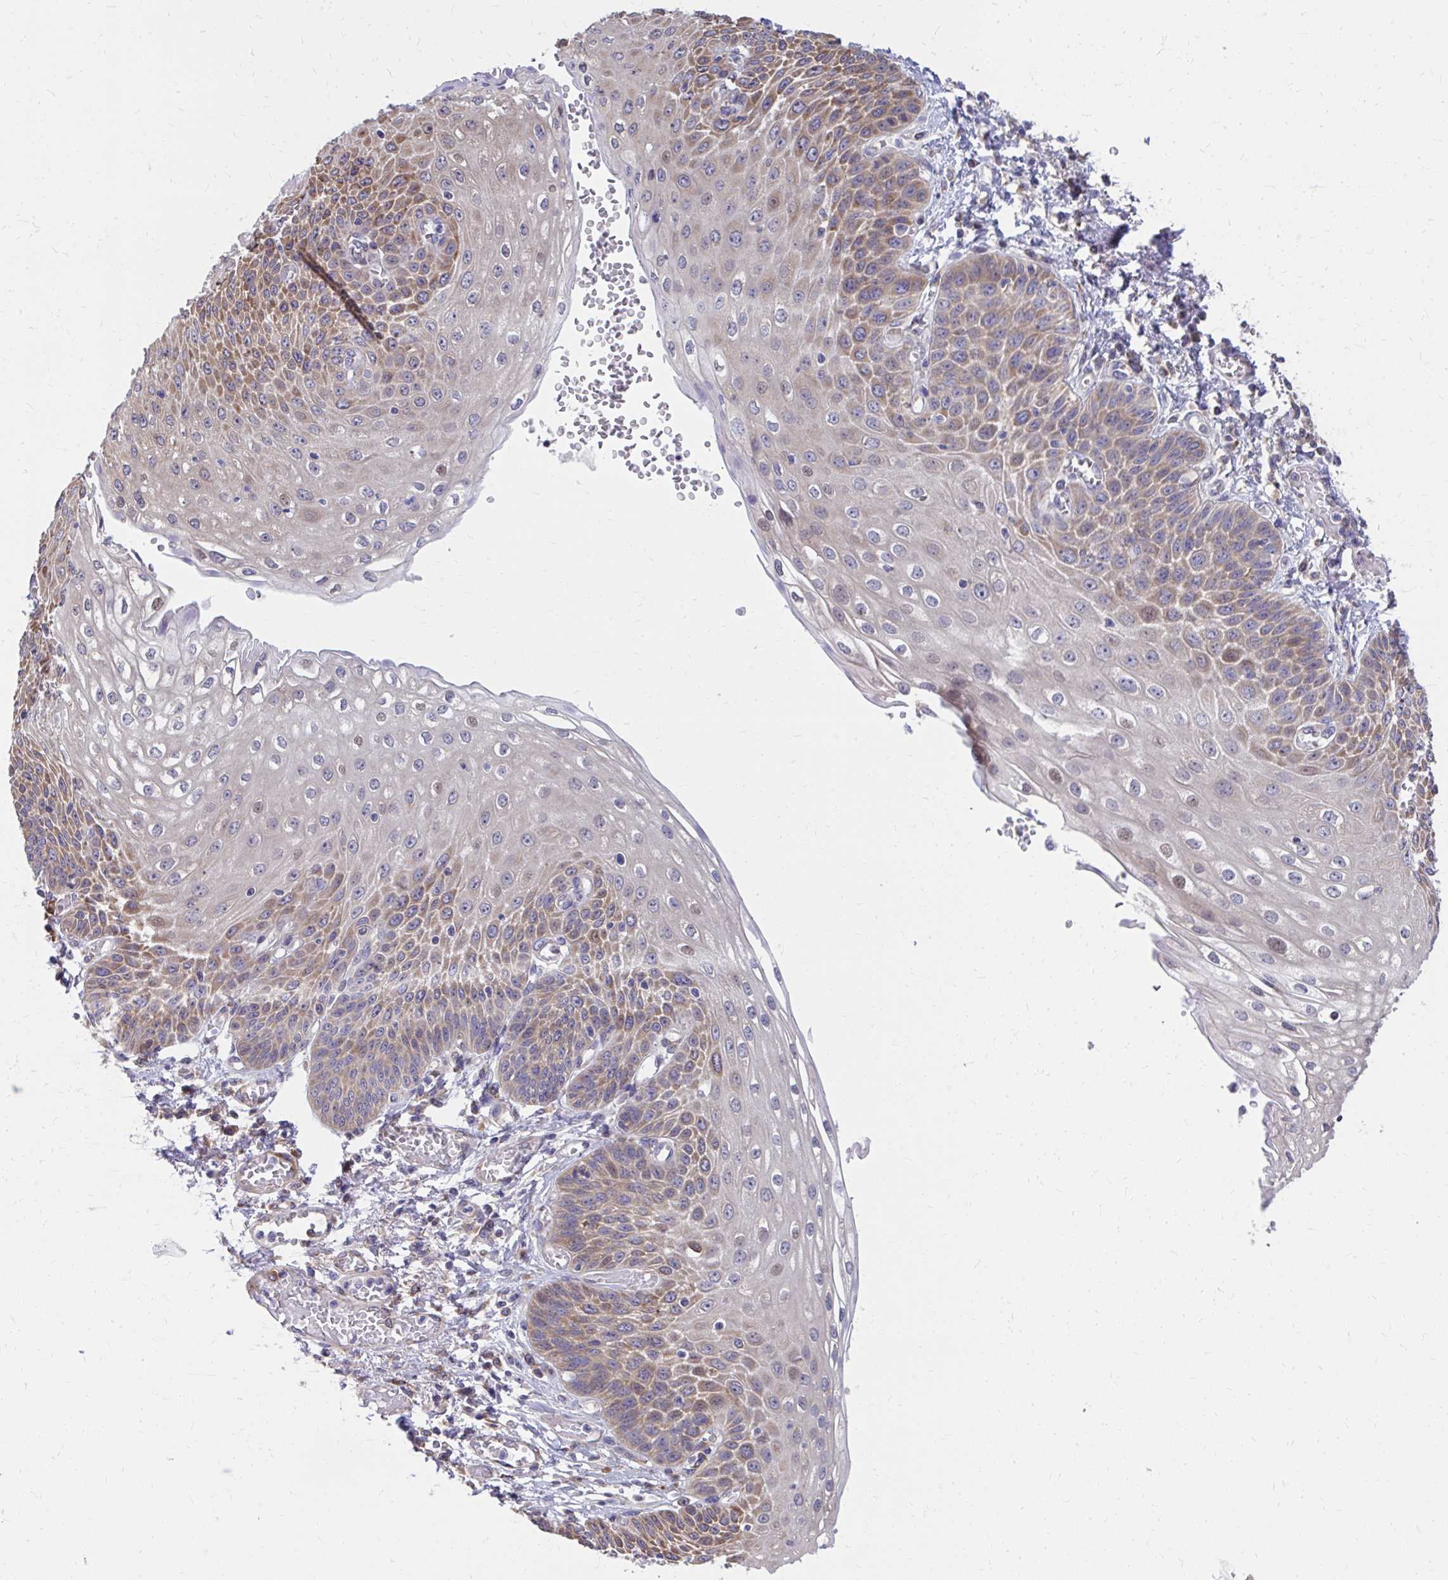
{"staining": {"intensity": "moderate", "quantity": ">75%", "location": "cytoplasmic/membranous"}, "tissue": "esophagus", "cell_type": "Squamous epithelial cells", "image_type": "normal", "snomed": [{"axis": "morphology", "description": "Normal tissue, NOS"}, {"axis": "morphology", "description": "Adenocarcinoma, NOS"}, {"axis": "topography", "description": "Esophagus"}], "caption": "Normal esophagus was stained to show a protein in brown. There is medium levels of moderate cytoplasmic/membranous staining in approximately >75% of squamous epithelial cells.", "gene": "ZNF778", "patient": {"sex": "male", "age": 81}}